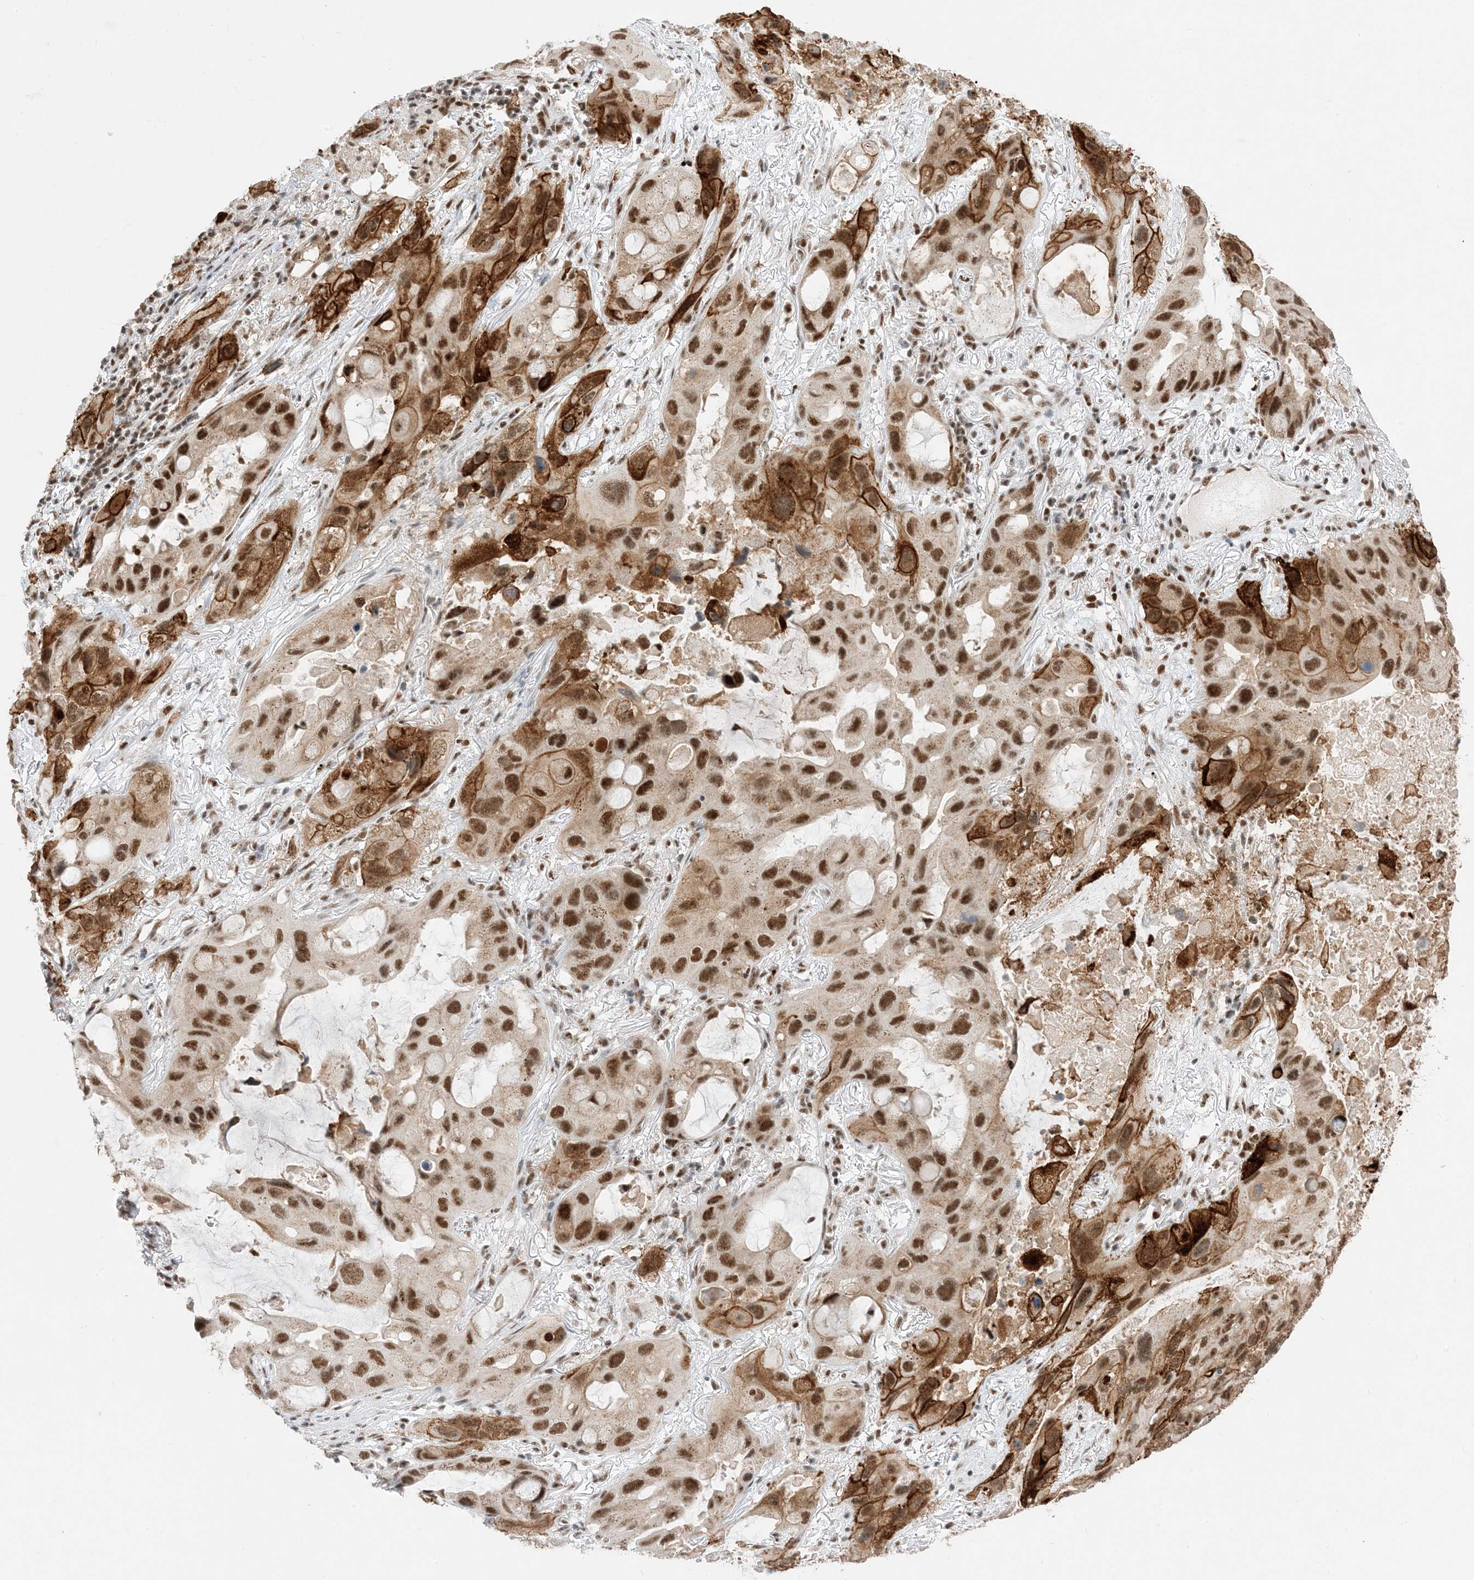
{"staining": {"intensity": "strong", "quantity": ">75%", "location": "cytoplasmic/membranous,nuclear"}, "tissue": "lung cancer", "cell_type": "Tumor cells", "image_type": "cancer", "snomed": [{"axis": "morphology", "description": "Squamous cell carcinoma, NOS"}, {"axis": "topography", "description": "Lung"}], "caption": "Brown immunohistochemical staining in human squamous cell carcinoma (lung) shows strong cytoplasmic/membranous and nuclear staining in approximately >75% of tumor cells.", "gene": "SF3A3", "patient": {"sex": "female", "age": 73}}